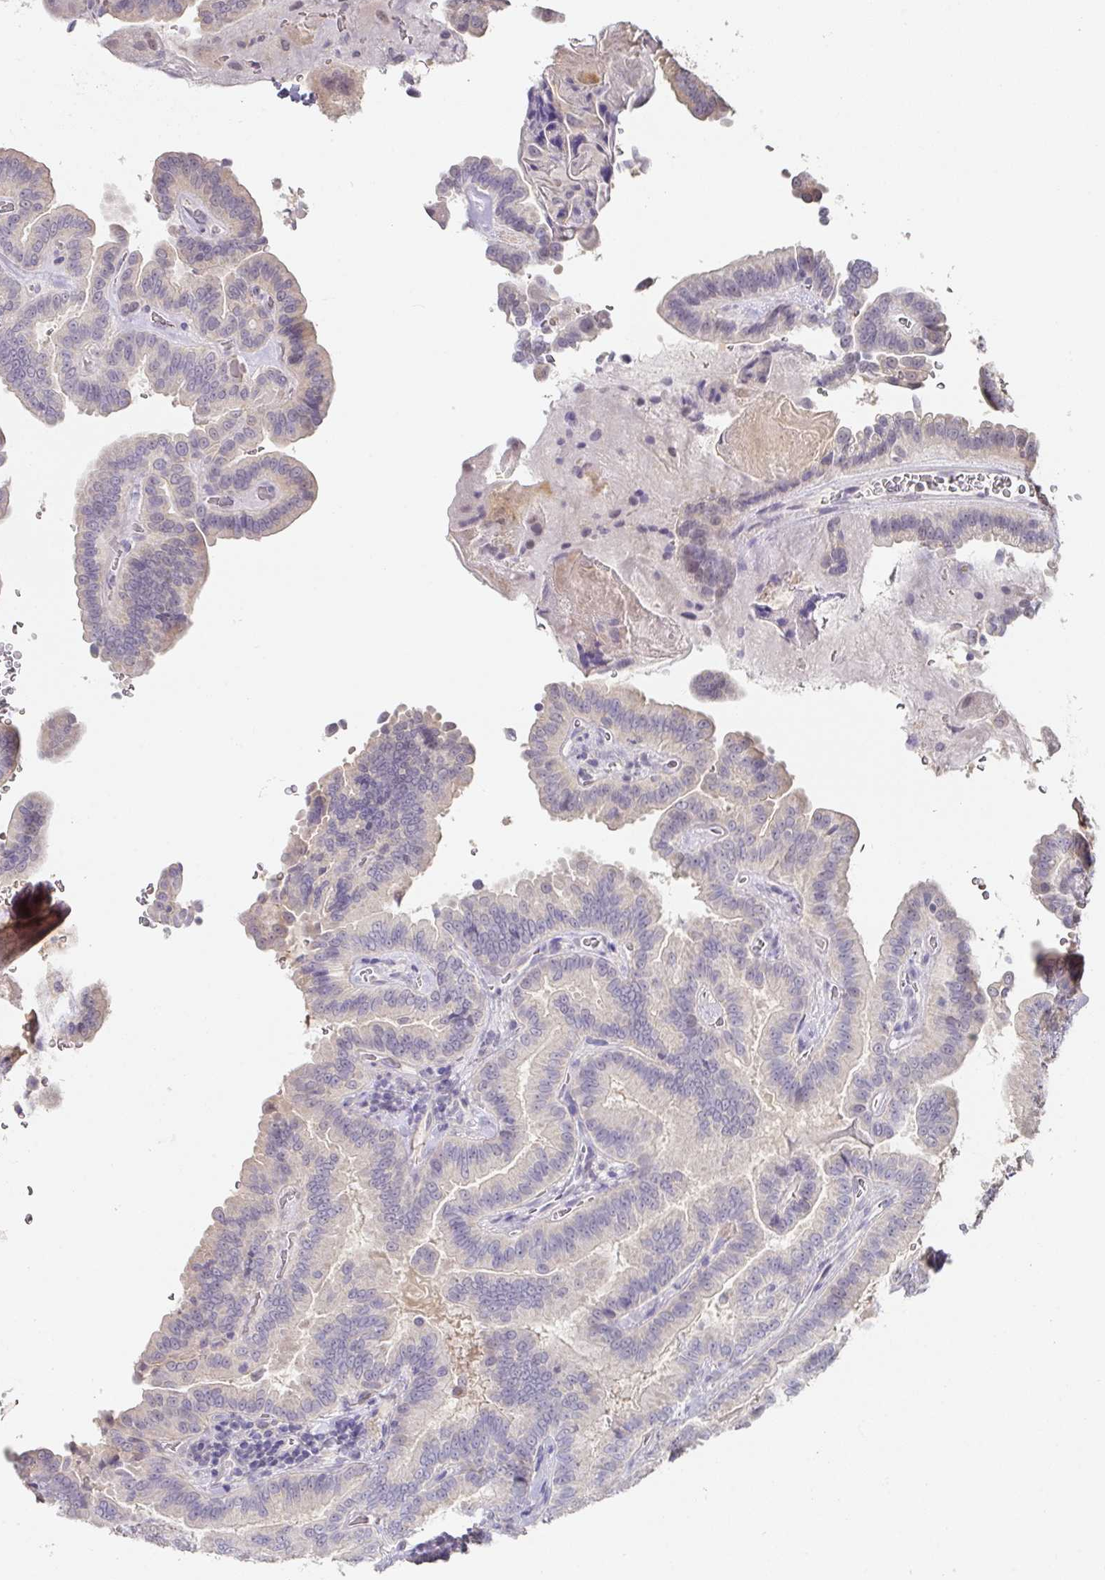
{"staining": {"intensity": "negative", "quantity": "none", "location": "none"}, "tissue": "thyroid cancer", "cell_type": "Tumor cells", "image_type": "cancer", "snomed": [{"axis": "morphology", "description": "Papillary adenocarcinoma, NOS"}, {"axis": "topography", "description": "Thyroid gland"}], "caption": "A high-resolution micrograph shows immunohistochemistry staining of thyroid cancer, which reveals no significant positivity in tumor cells.", "gene": "FOXN4", "patient": {"sex": "male", "age": 61}}